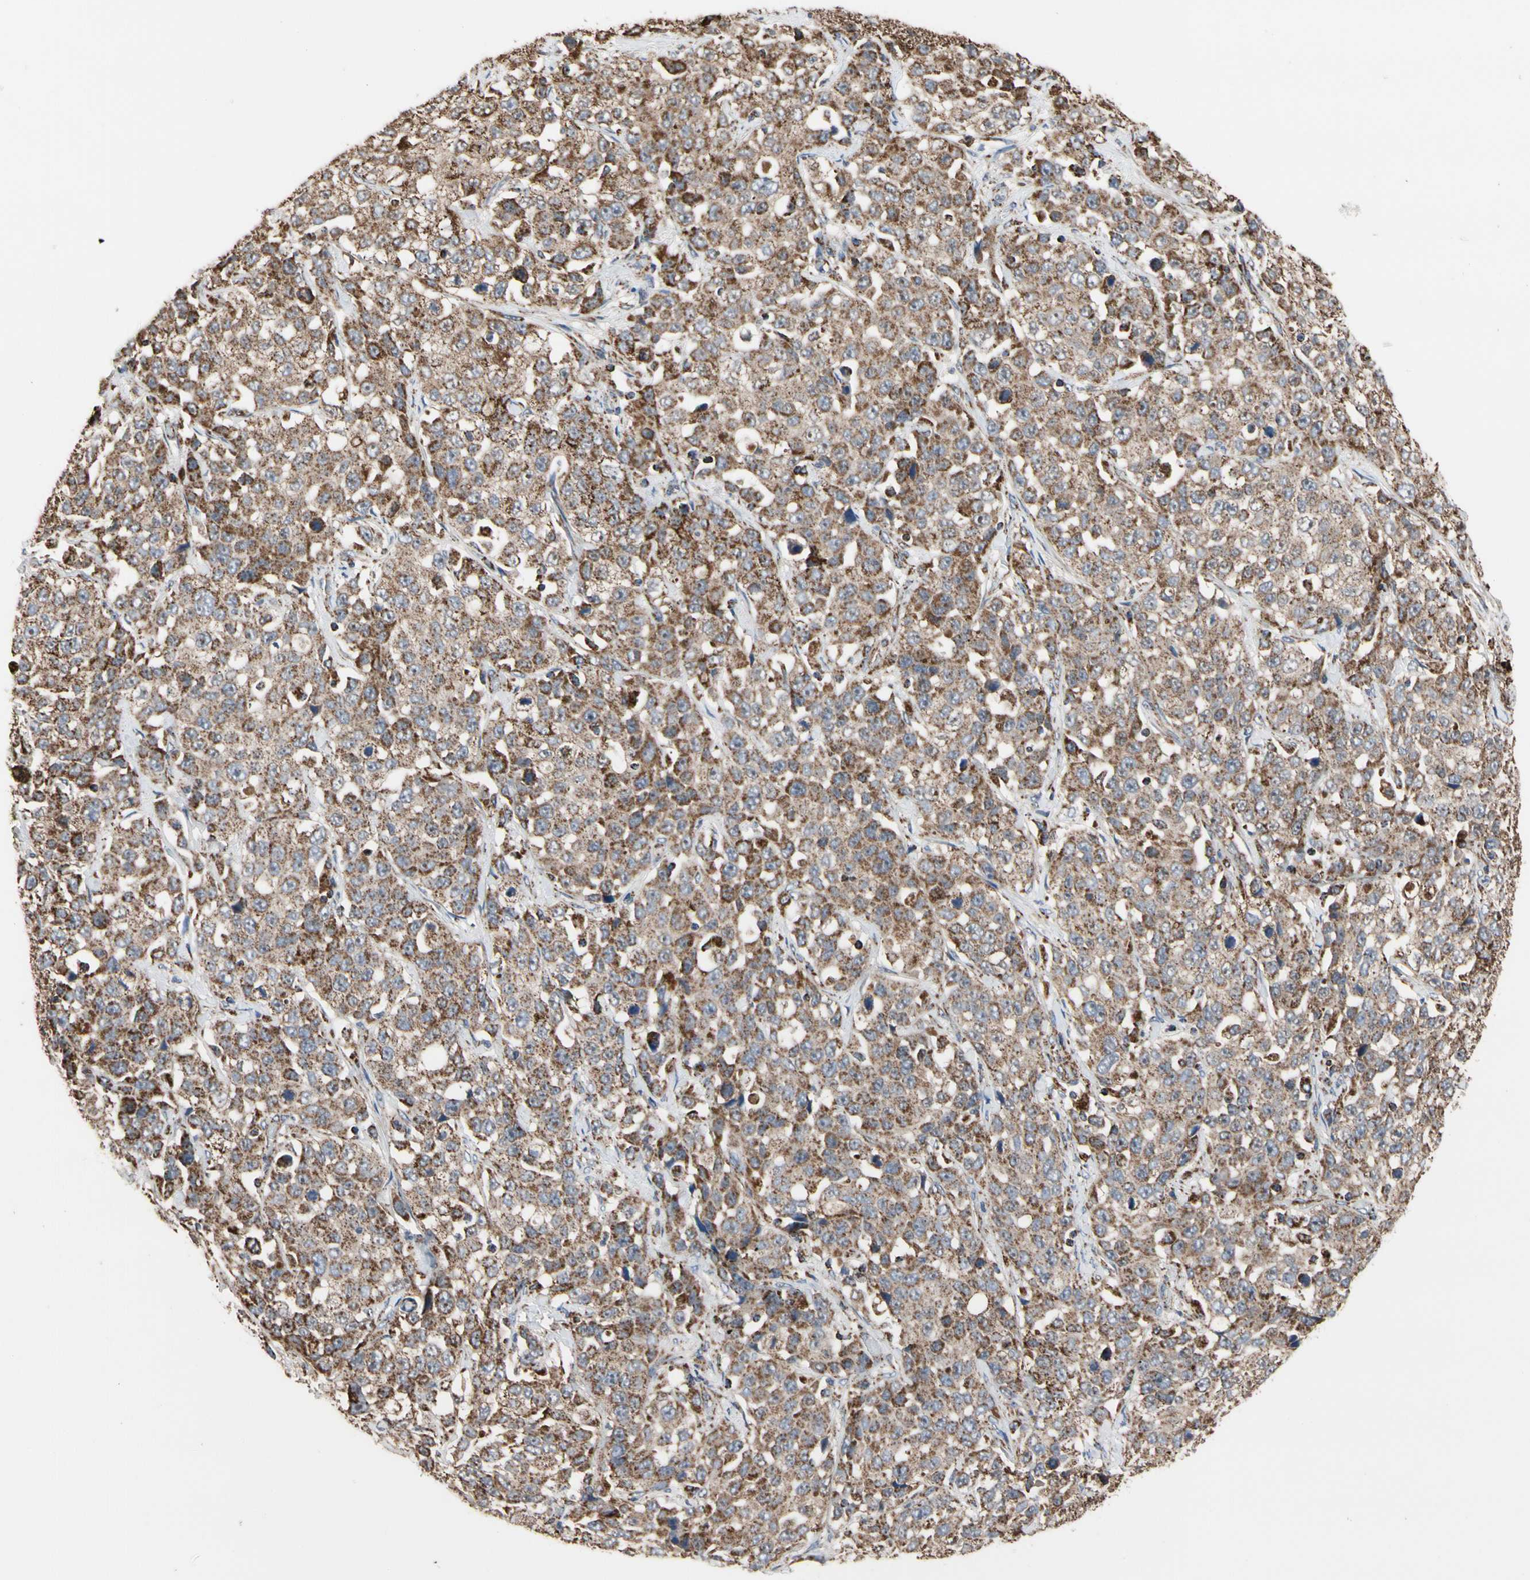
{"staining": {"intensity": "strong", "quantity": ">75%", "location": "cytoplasmic/membranous"}, "tissue": "stomach cancer", "cell_type": "Tumor cells", "image_type": "cancer", "snomed": [{"axis": "morphology", "description": "Normal tissue, NOS"}, {"axis": "morphology", "description": "Adenocarcinoma, NOS"}, {"axis": "topography", "description": "Stomach"}], "caption": "DAB immunohistochemical staining of human stomach cancer (adenocarcinoma) exhibits strong cytoplasmic/membranous protein expression in about >75% of tumor cells.", "gene": "FAM110B", "patient": {"sex": "male", "age": 48}}